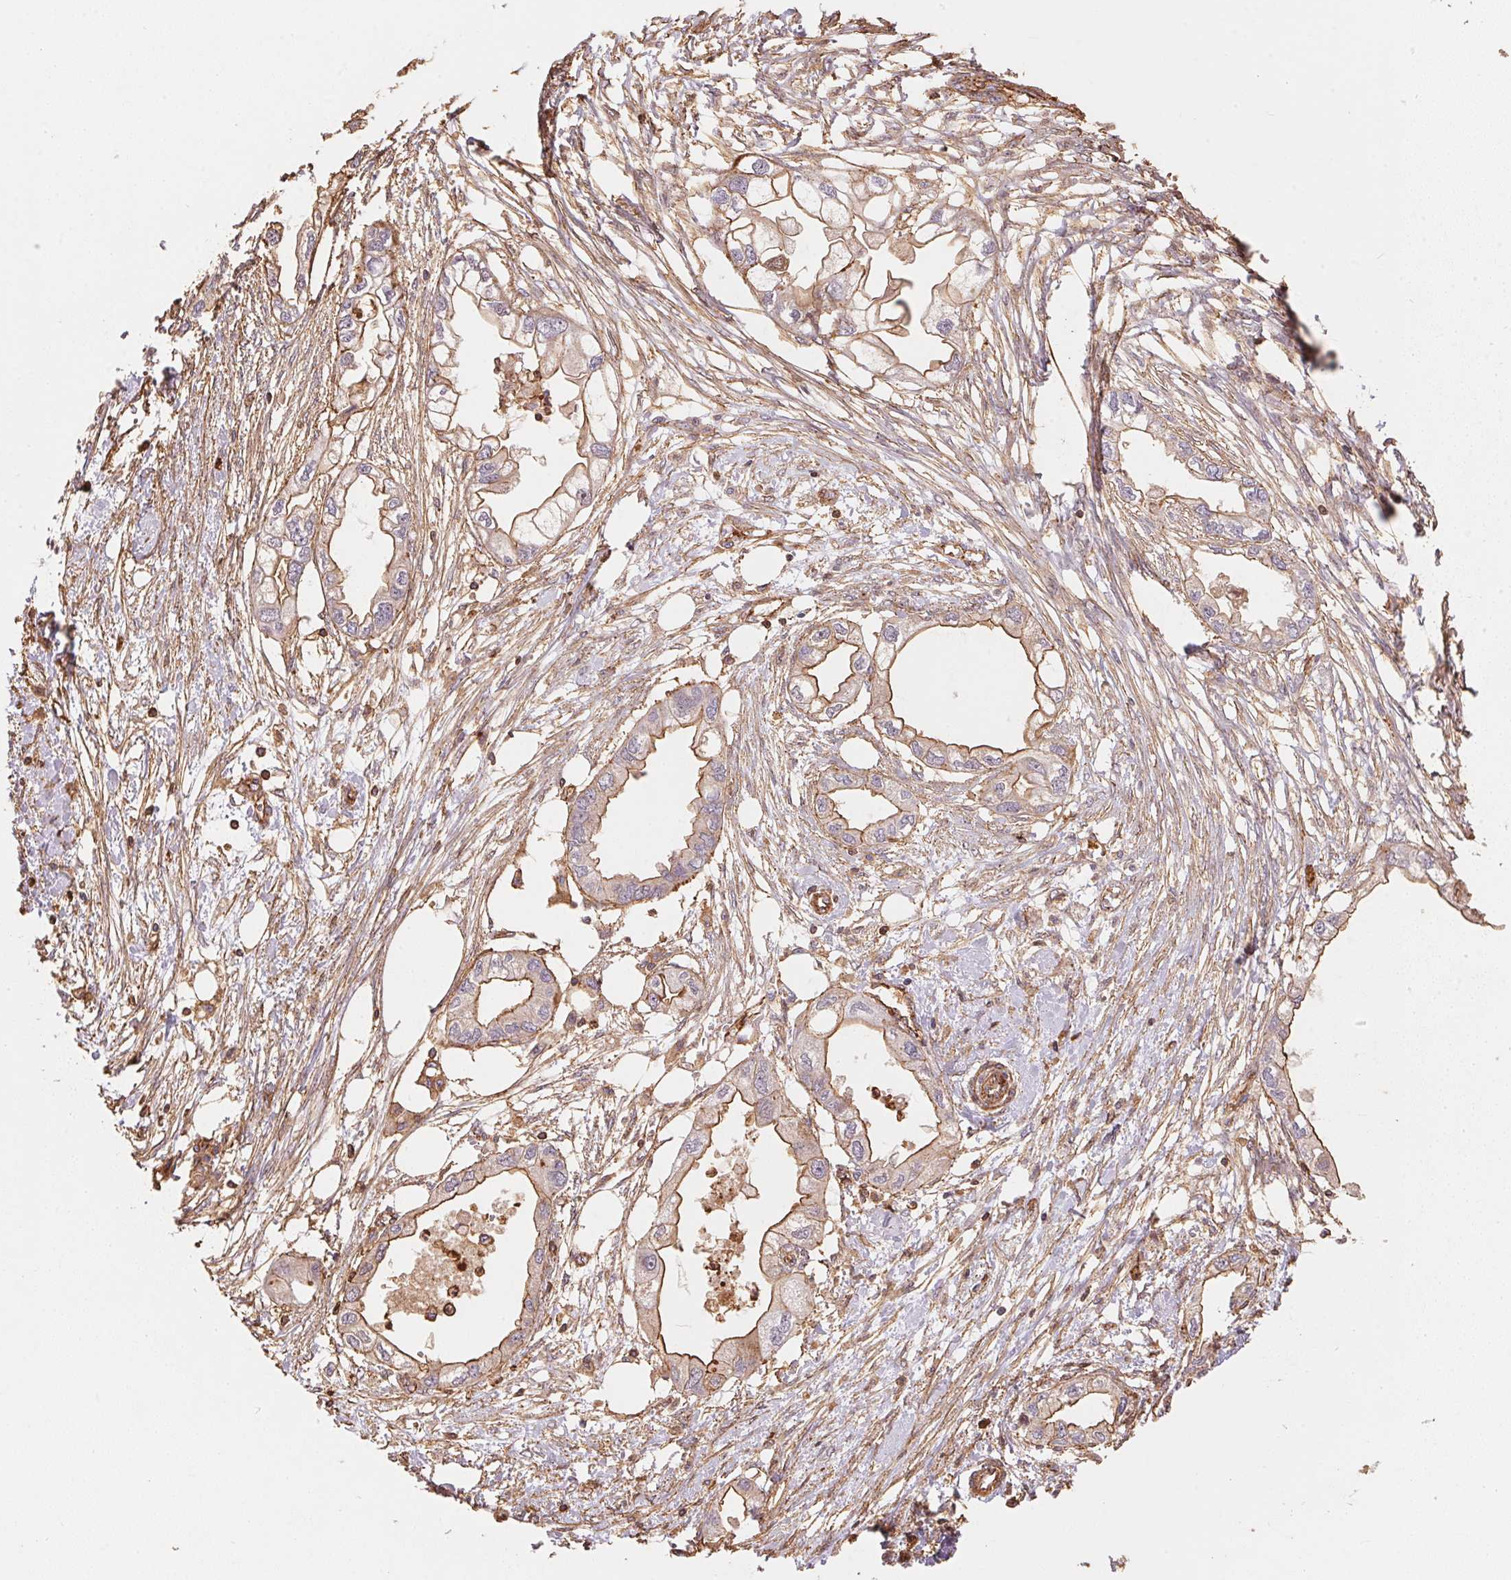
{"staining": {"intensity": "moderate", "quantity": "25%-75%", "location": "cytoplasmic/membranous"}, "tissue": "endometrial cancer", "cell_type": "Tumor cells", "image_type": "cancer", "snomed": [{"axis": "morphology", "description": "Adenocarcinoma, NOS"}, {"axis": "morphology", "description": "Adenocarcinoma, metastatic, NOS"}, {"axis": "topography", "description": "Adipose tissue"}, {"axis": "topography", "description": "Endometrium"}], "caption": "Protein expression analysis of endometrial cancer (metastatic adenocarcinoma) displays moderate cytoplasmic/membranous staining in about 25%-75% of tumor cells.", "gene": "FRAS1", "patient": {"sex": "female", "age": 67}}